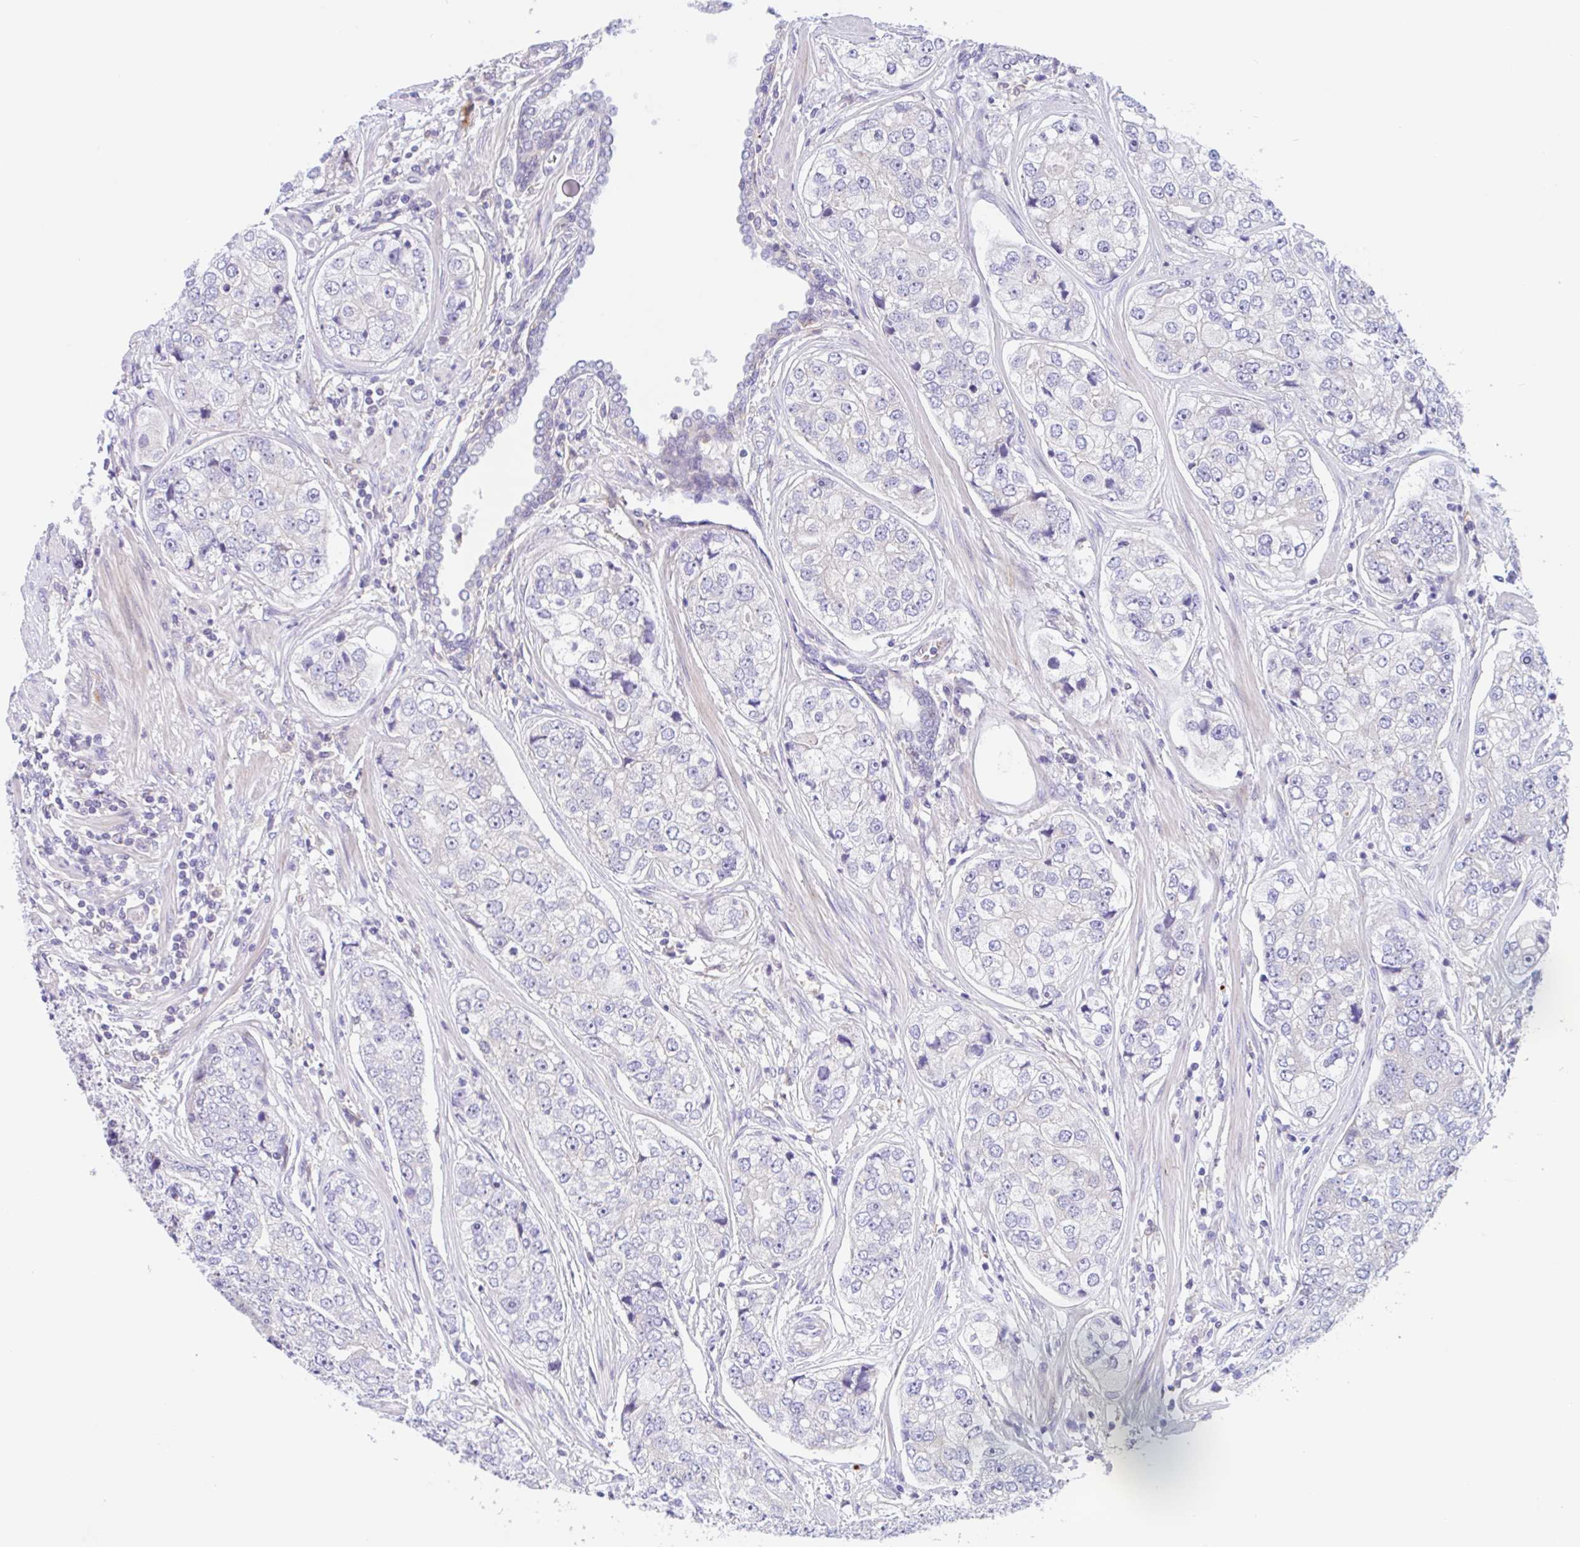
{"staining": {"intensity": "negative", "quantity": "none", "location": "none"}, "tissue": "prostate cancer", "cell_type": "Tumor cells", "image_type": "cancer", "snomed": [{"axis": "morphology", "description": "Adenocarcinoma, High grade"}, {"axis": "topography", "description": "Prostate"}], "caption": "Tumor cells show no significant staining in prostate cancer.", "gene": "TMEM86A", "patient": {"sex": "male", "age": 60}}